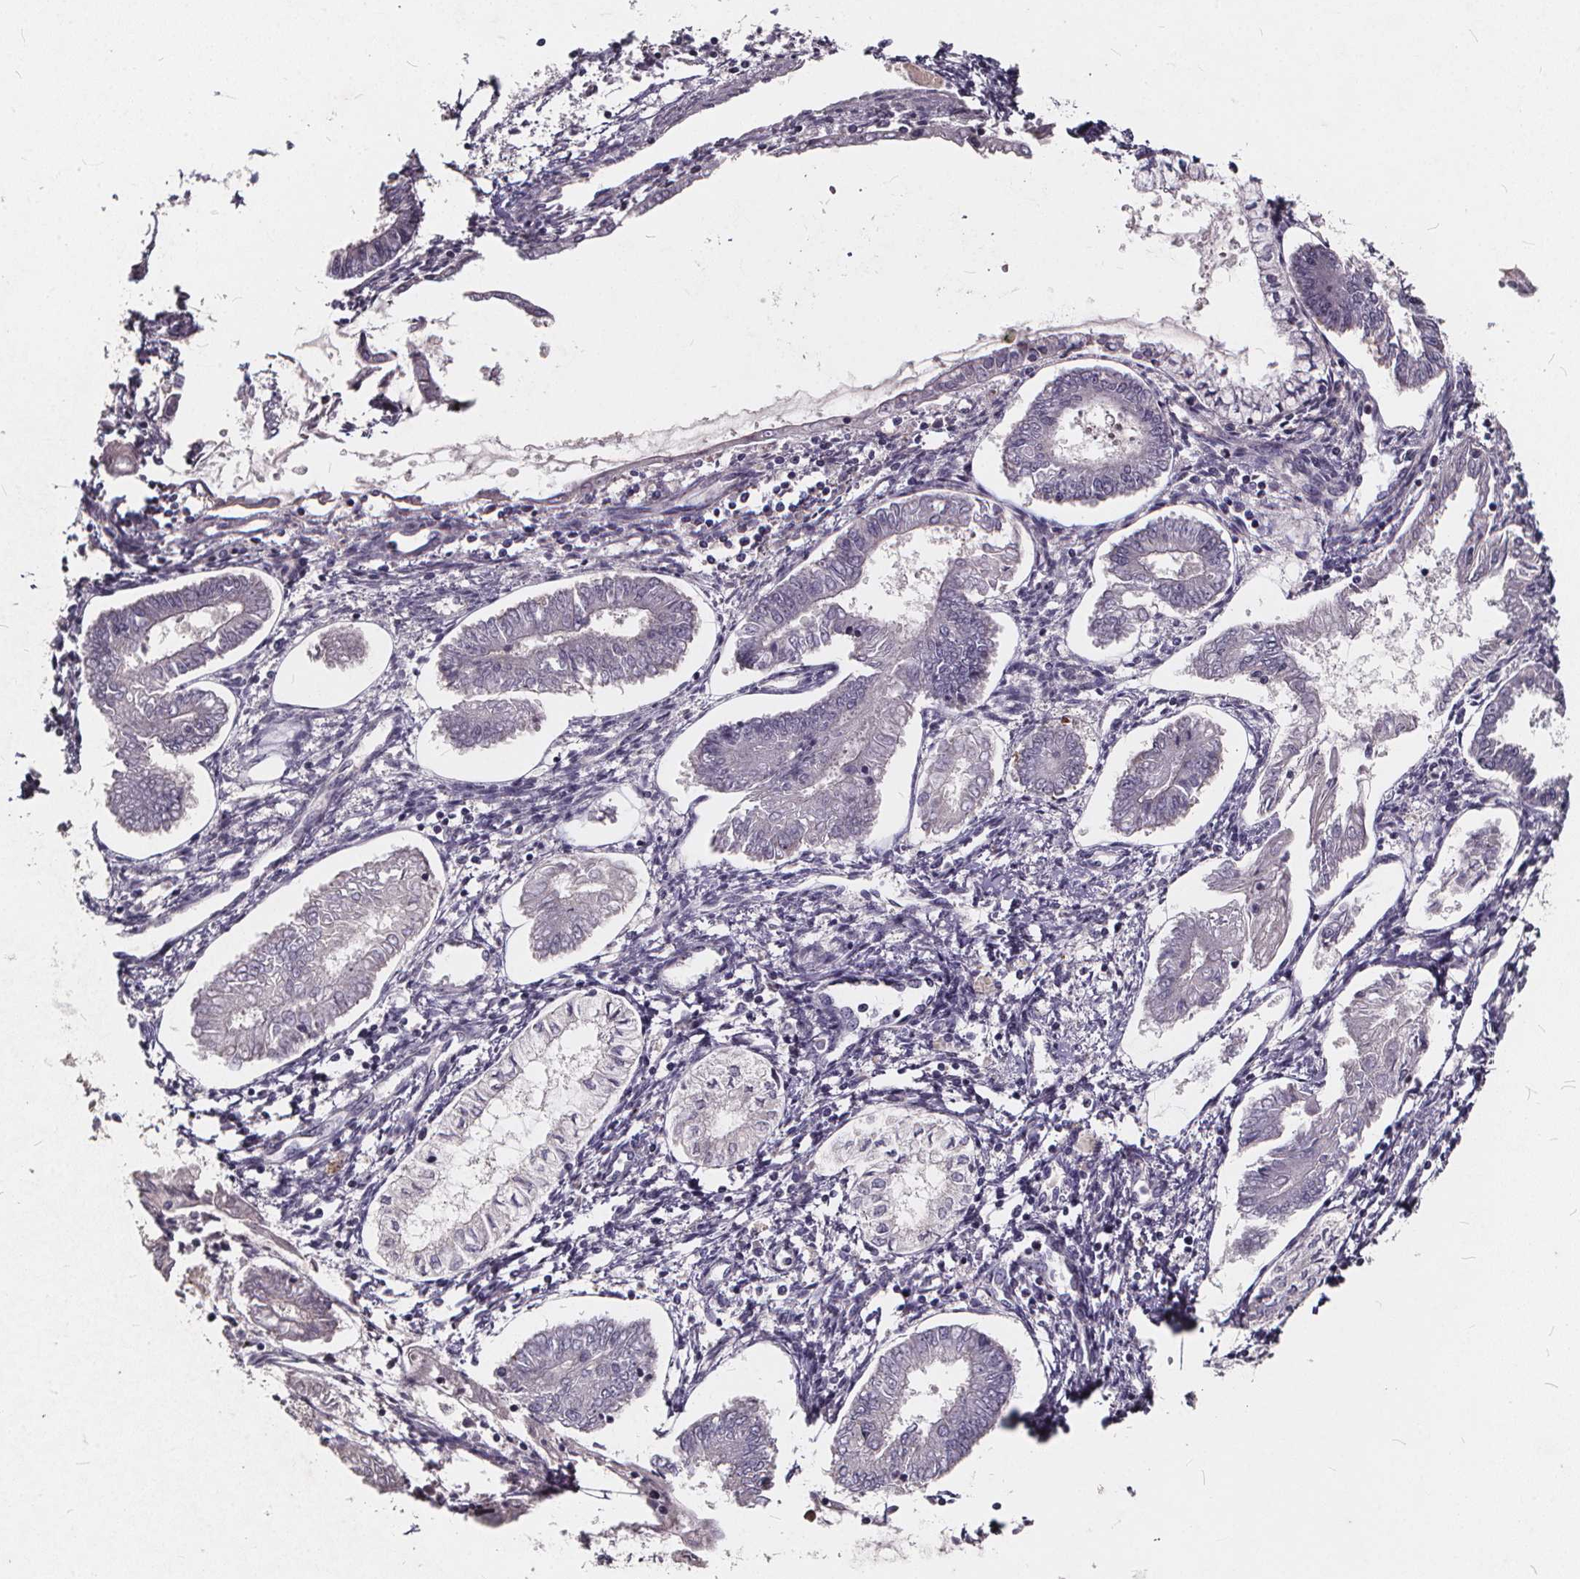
{"staining": {"intensity": "negative", "quantity": "none", "location": "none"}, "tissue": "endometrial cancer", "cell_type": "Tumor cells", "image_type": "cancer", "snomed": [{"axis": "morphology", "description": "Adenocarcinoma, NOS"}, {"axis": "topography", "description": "Endometrium"}], "caption": "This is a histopathology image of immunohistochemistry staining of endometrial cancer (adenocarcinoma), which shows no expression in tumor cells. (DAB immunohistochemistry with hematoxylin counter stain).", "gene": "TSPAN14", "patient": {"sex": "female", "age": 68}}